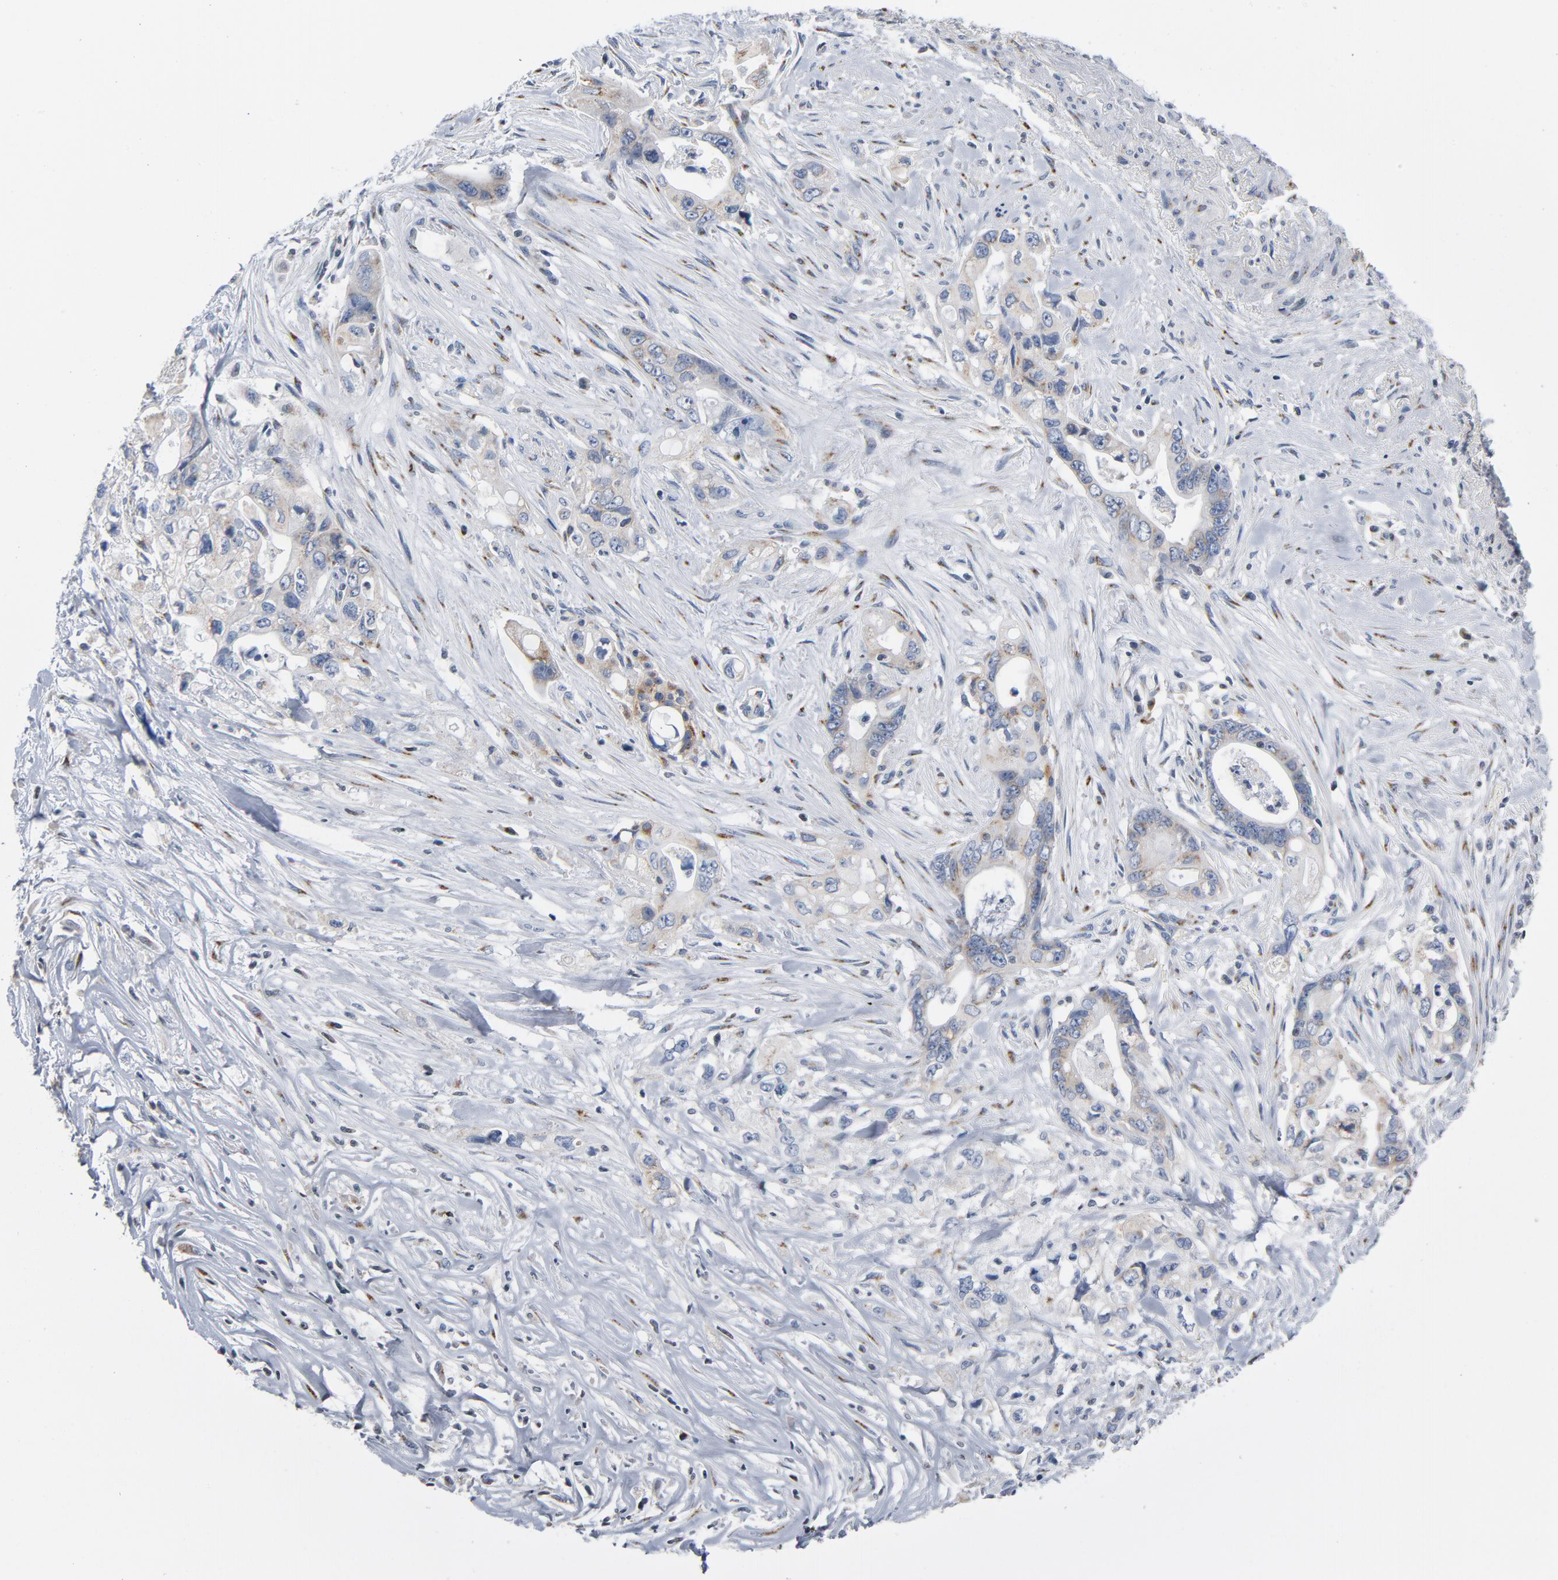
{"staining": {"intensity": "moderate", "quantity": "25%-75%", "location": "cytoplasmic/membranous"}, "tissue": "pancreatic cancer", "cell_type": "Tumor cells", "image_type": "cancer", "snomed": [{"axis": "morphology", "description": "Normal tissue, NOS"}, {"axis": "topography", "description": "Pancreas"}], "caption": "Pancreatic cancer tissue reveals moderate cytoplasmic/membranous staining in about 25%-75% of tumor cells, visualized by immunohistochemistry.", "gene": "YIPF6", "patient": {"sex": "male", "age": 42}}